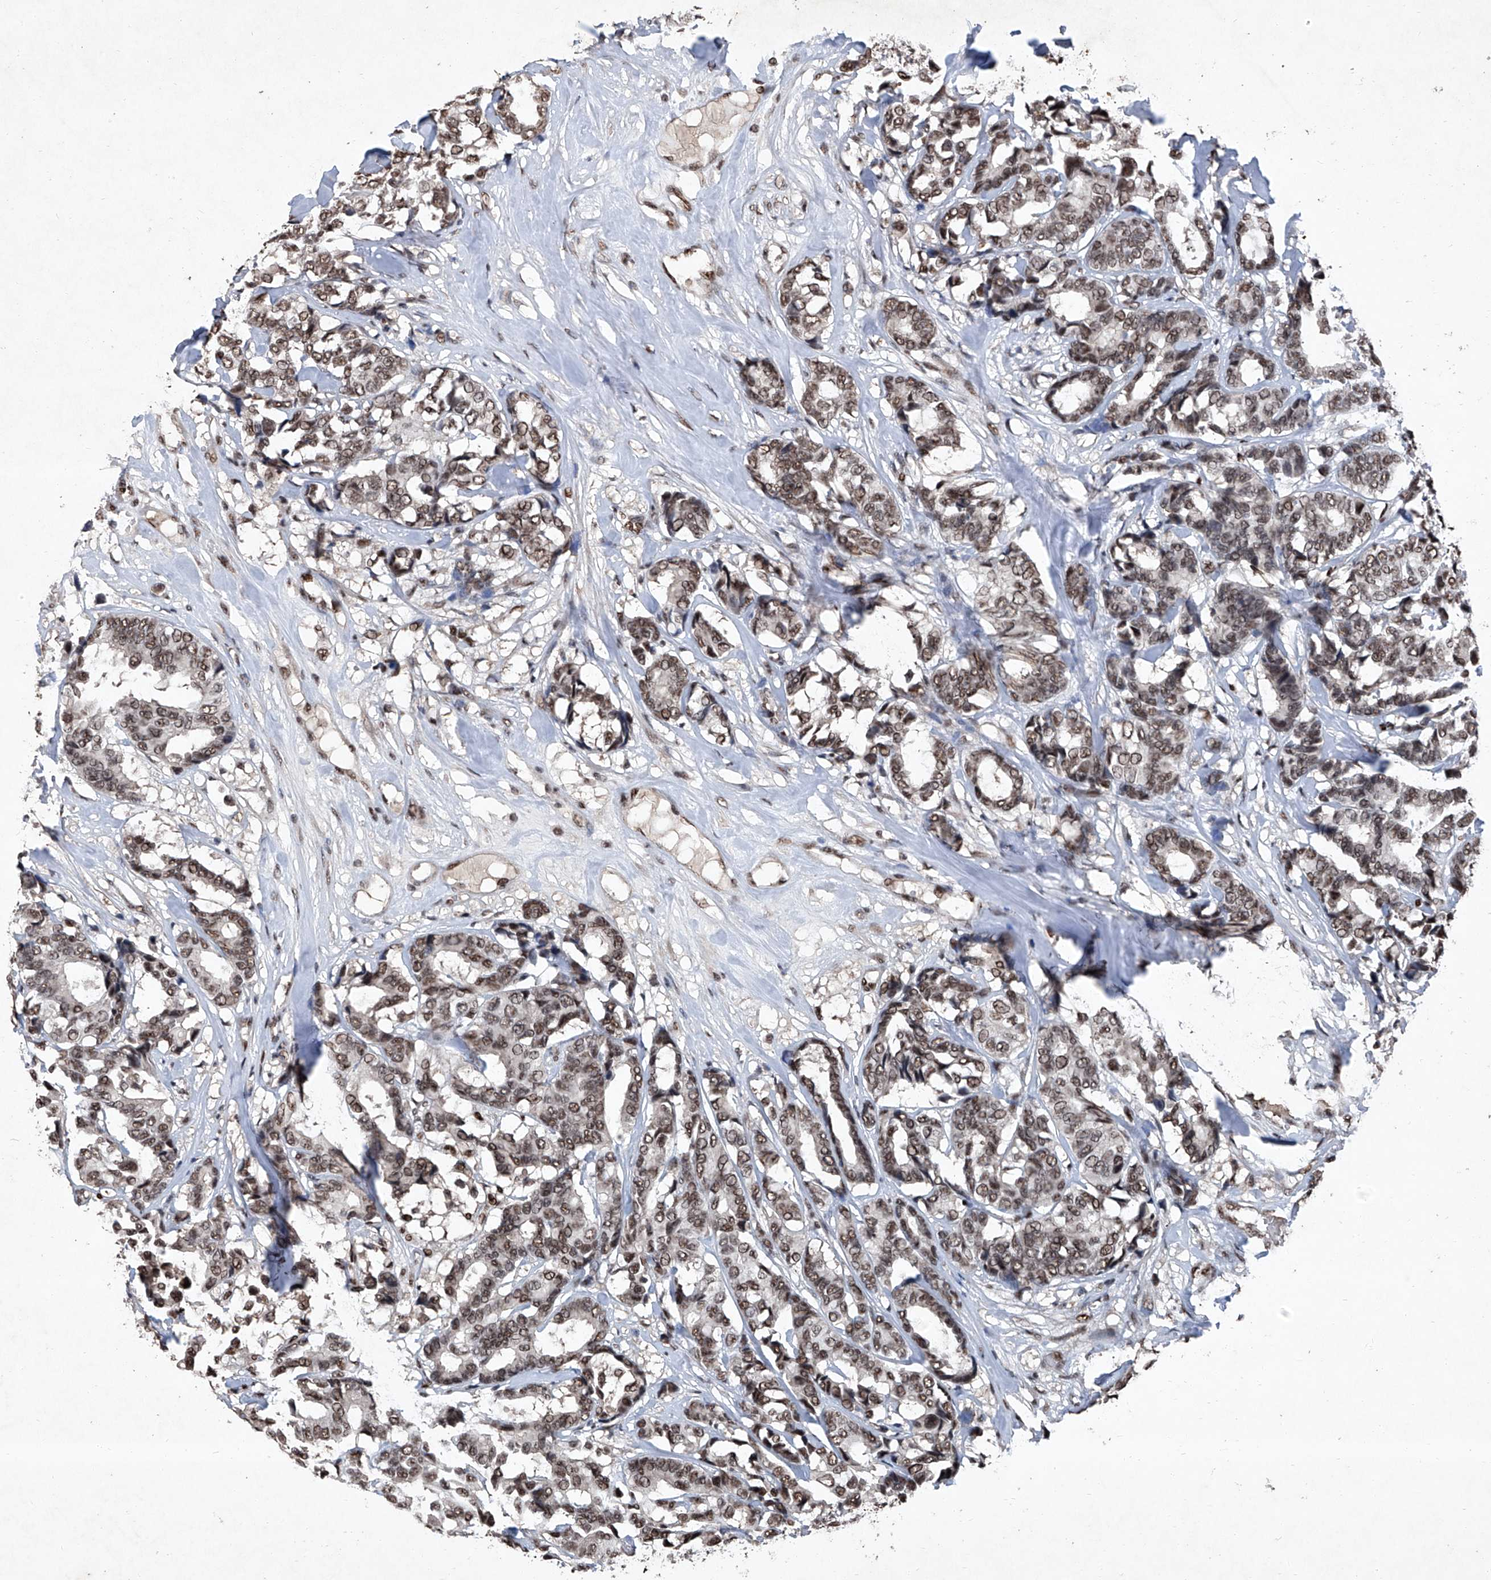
{"staining": {"intensity": "moderate", "quantity": ">75%", "location": "nuclear"}, "tissue": "breast cancer", "cell_type": "Tumor cells", "image_type": "cancer", "snomed": [{"axis": "morphology", "description": "Duct carcinoma"}, {"axis": "topography", "description": "Breast"}], "caption": "This histopathology image reveals immunohistochemistry (IHC) staining of breast intraductal carcinoma, with medium moderate nuclear expression in about >75% of tumor cells.", "gene": "DDX39B", "patient": {"sex": "female", "age": 87}}